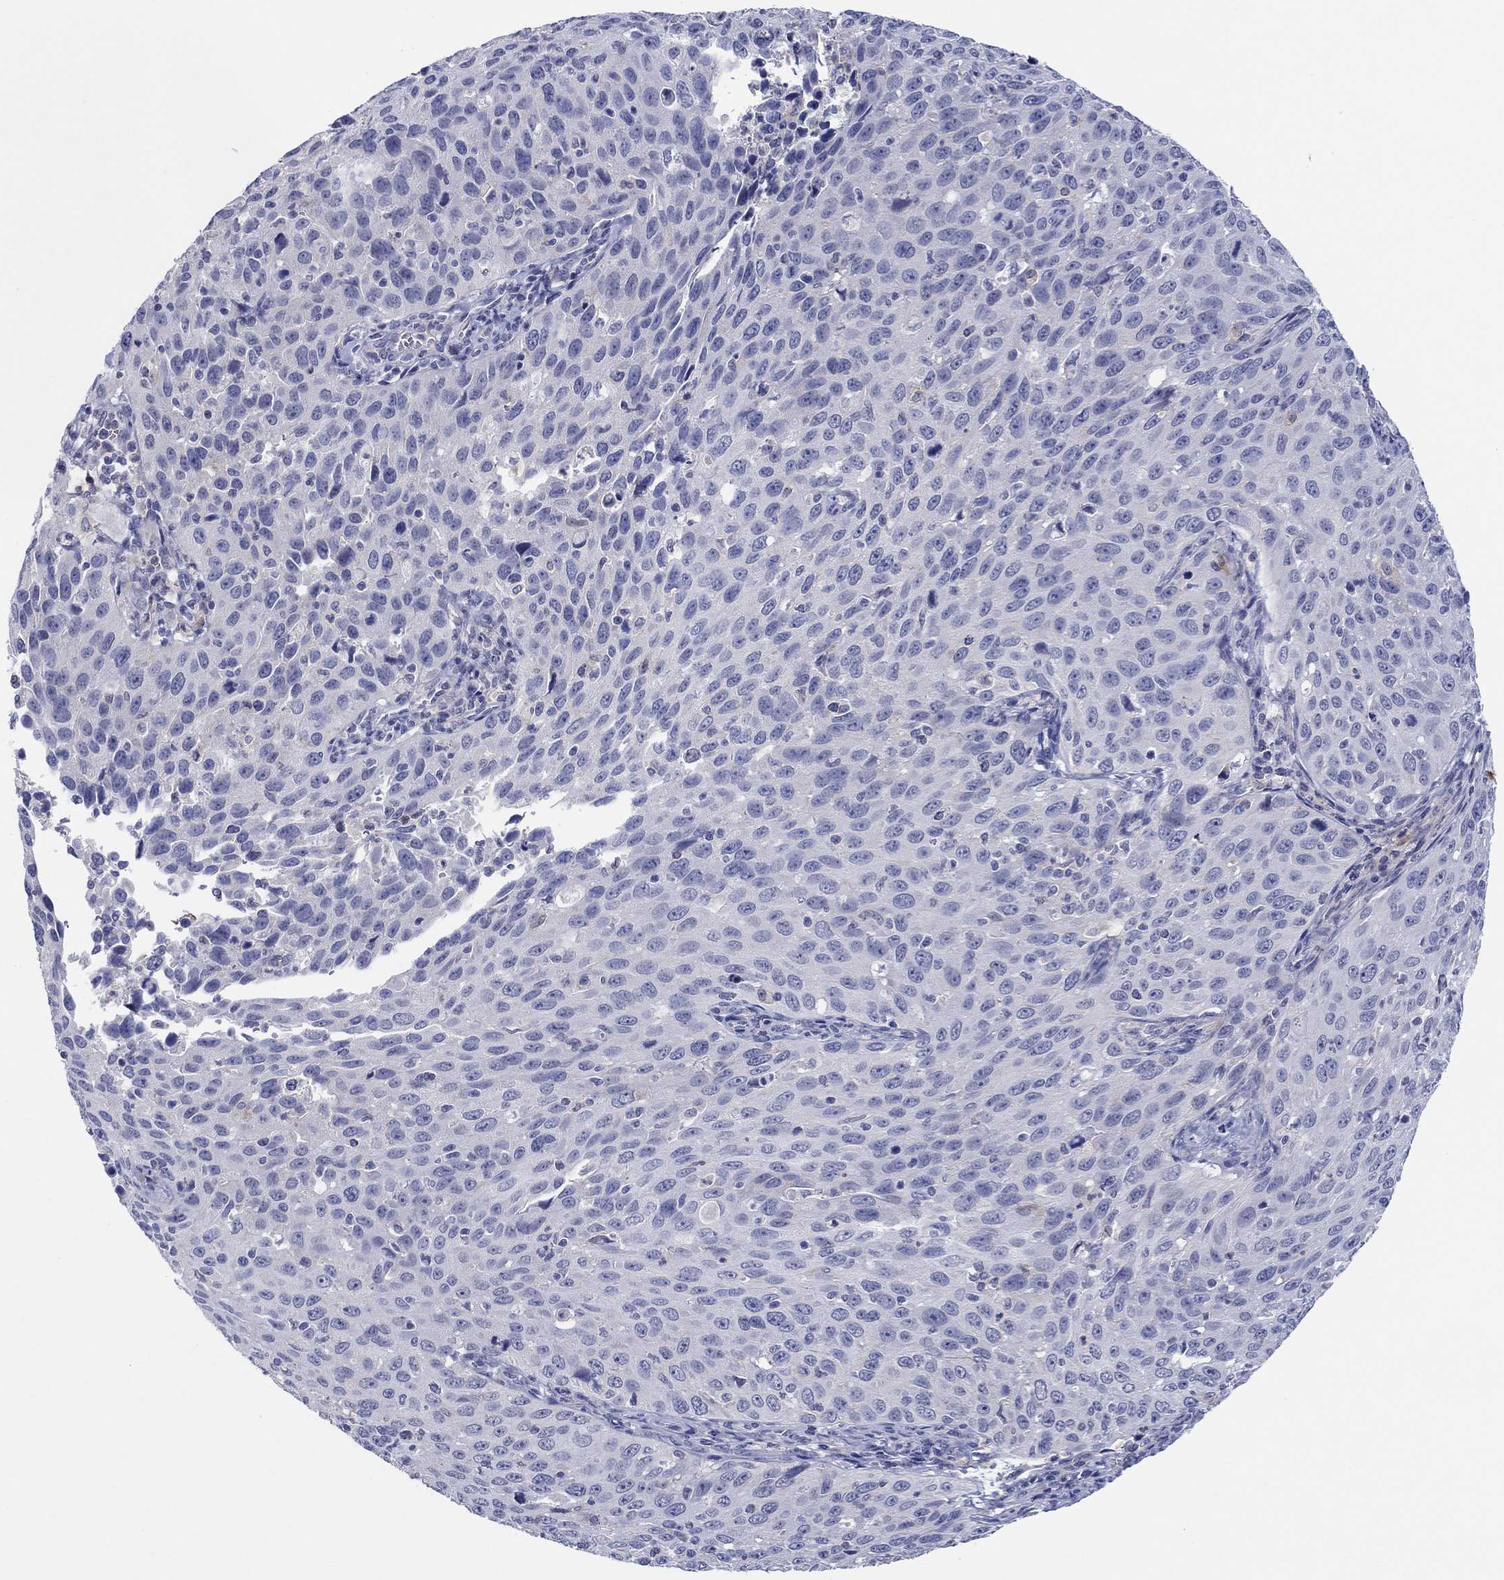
{"staining": {"intensity": "negative", "quantity": "none", "location": "none"}, "tissue": "cervical cancer", "cell_type": "Tumor cells", "image_type": "cancer", "snomed": [{"axis": "morphology", "description": "Squamous cell carcinoma, NOS"}, {"axis": "topography", "description": "Cervix"}], "caption": "IHC micrograph of neoplastic tissue: human cervical squamous cell carcinoma stained with DAB (3,3'-diaminobenzidine) demonstrates no significant protein positivity in tumor cells.", "gene": "HDC", "patient": {"sex": "female", "age": 26}}